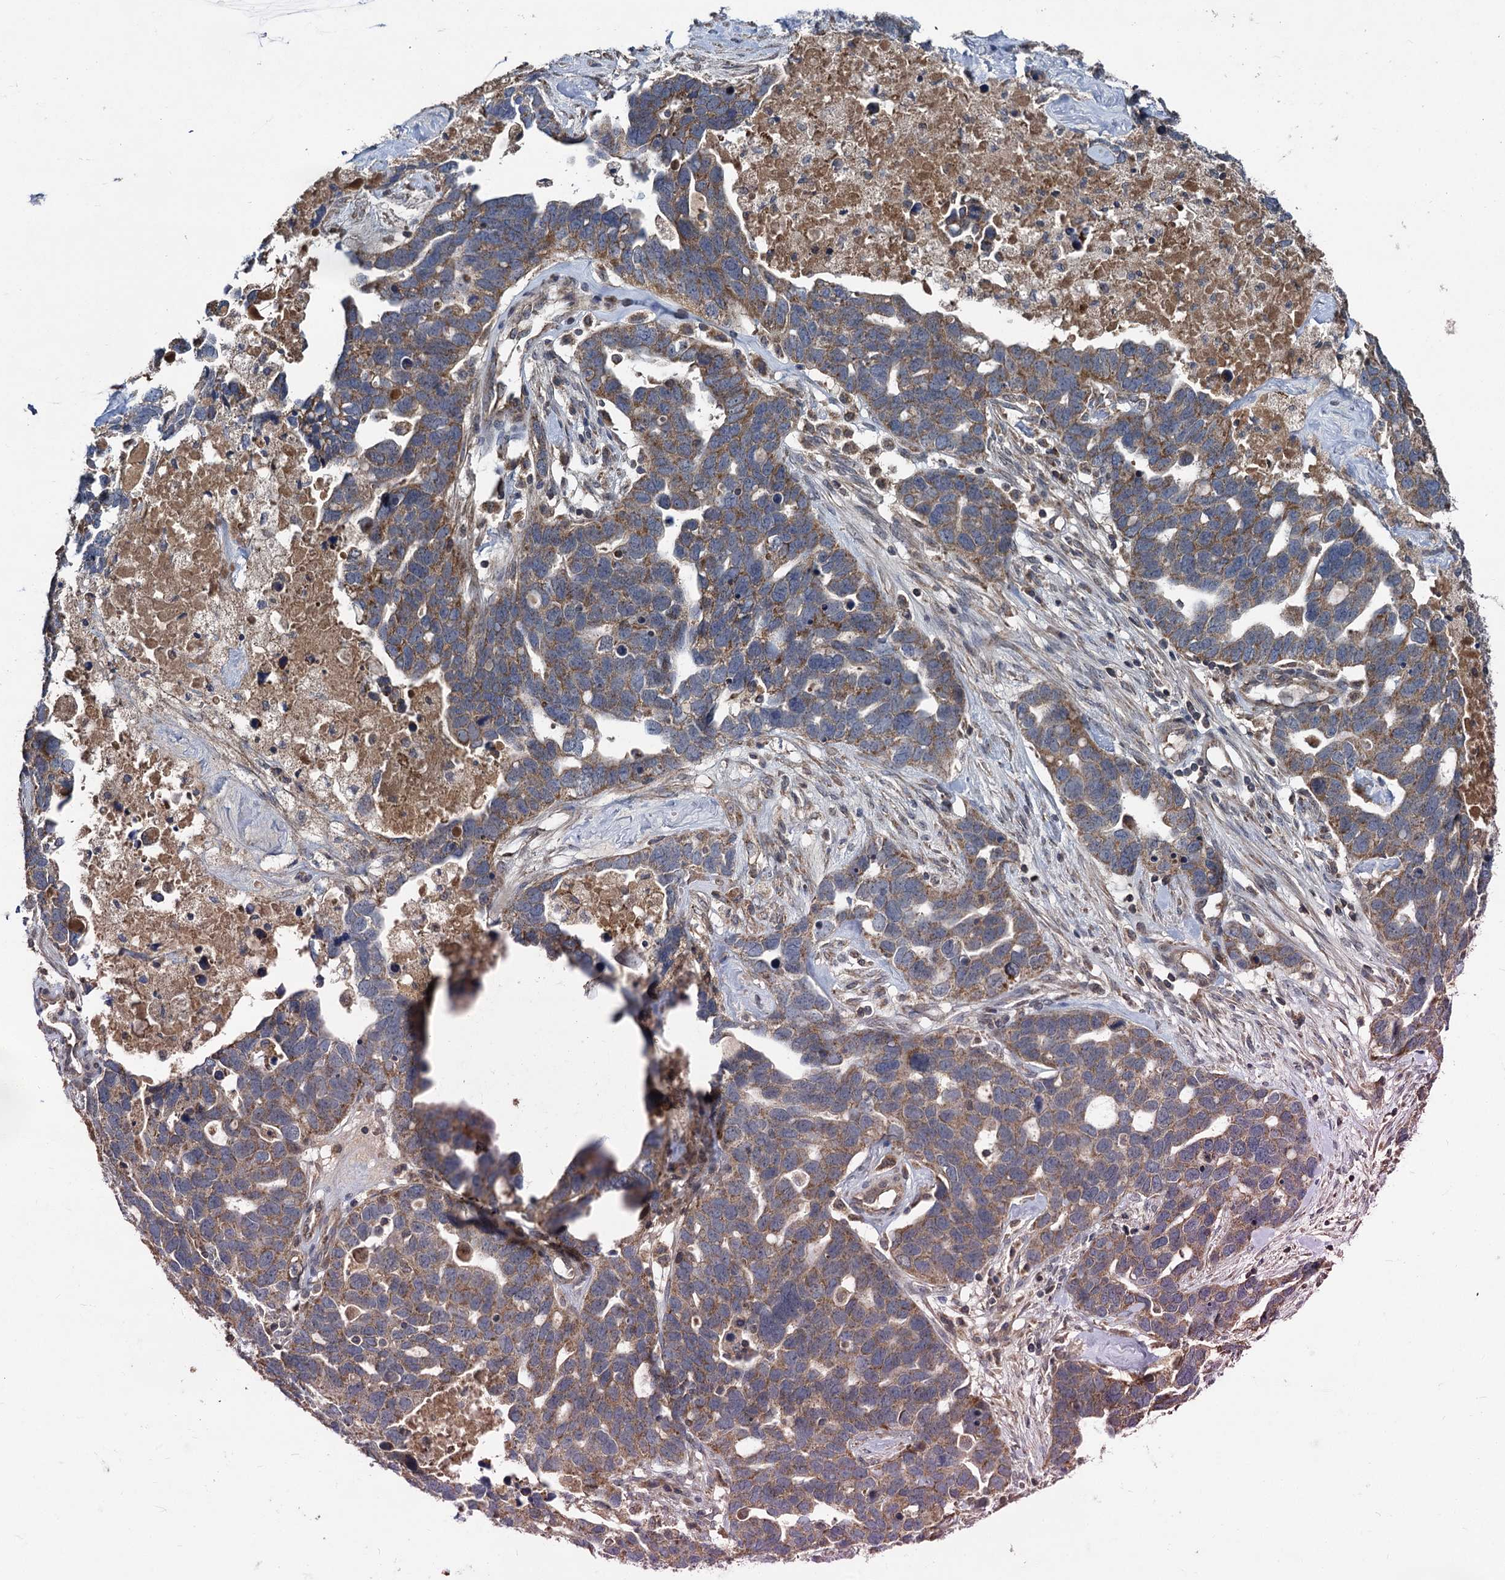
{"staining": {"intensity": "moderate", "quantity": ">75%", "location": "cytoplasmic/membranous"}, "tissue": "ovarian cancer", "cell_type": "Tumor cells", "image_type": "cancer", "snomed": [{"axis": "morphology", "description": "Cystadenocarcinoma, serous, NOS"}, {"axis": "topography", "description": "Ovary"}], "caption": "Immunohistochemistry (IHC) image of human ovarian cancer (serous cystadenocarcinoma) stained for a protein (brown), which exhibits medium levels of moderate cytoplasmic/membranous positivity in approximately >75% of tumor cells.", "gene": "METTL4", "patient": {"sex": "female", "age": 54}}